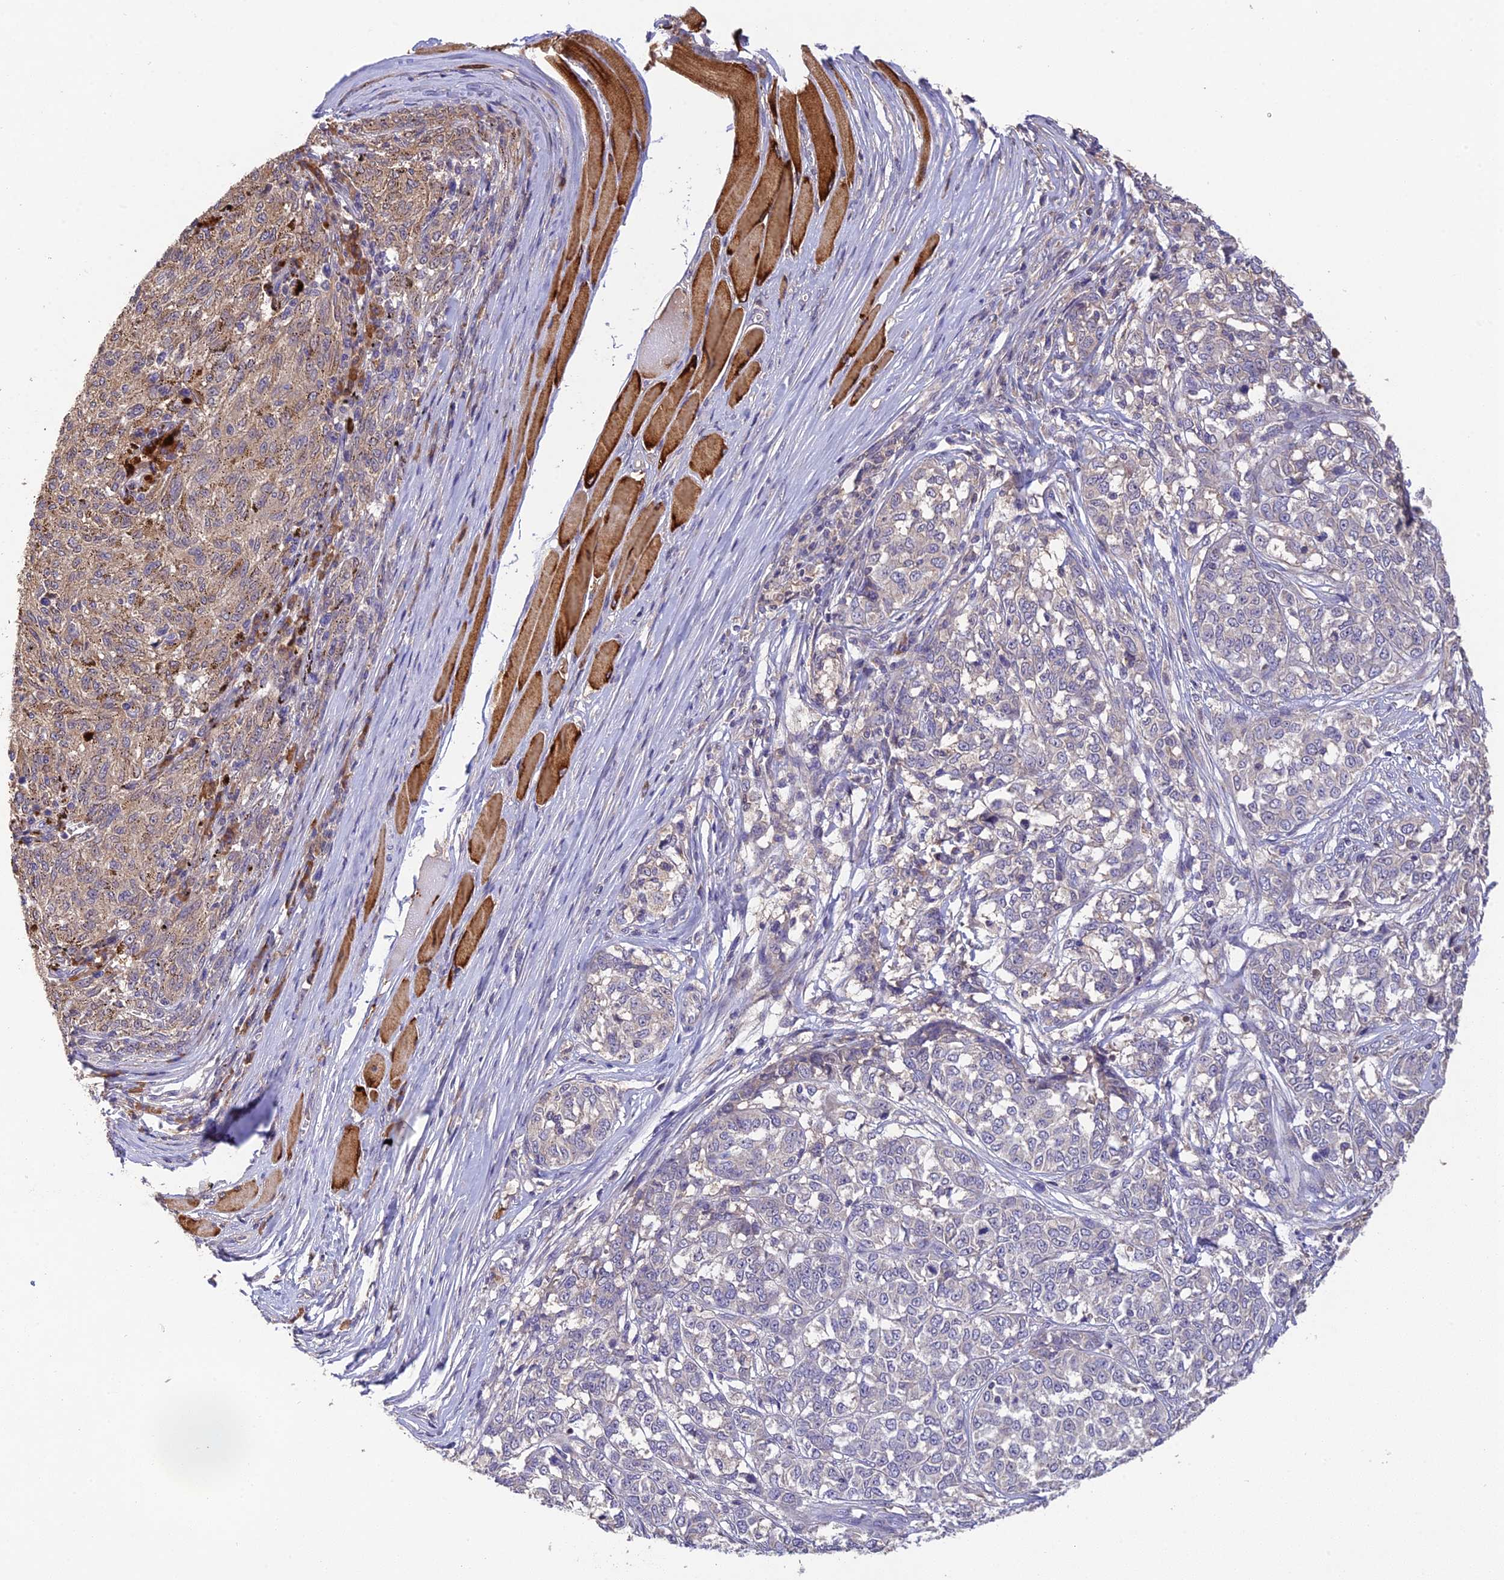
{"staining": {"intensity": "moderate", "quantity": "<25%", "location": "cytoplasmic/membranous"}, "tissue": "melanoma", "cell_type": "Tumor cells", "image_type": "cancer", "snomed": [{"axis": "morphology", "description": "Malignant melanoma, NOS"}, {"axis": "topography", "description": "Skin"}], "caption": "Malignant melanoma tissue reveals moderate cytoplasmic/membranous staining in about <25% of tumor cells, visualized by immunohistochemistry. (IHC, brightfield microscopy, high magnification).", "gene": "DENND5B", "patient": {"sex": "female", "age": 72}}